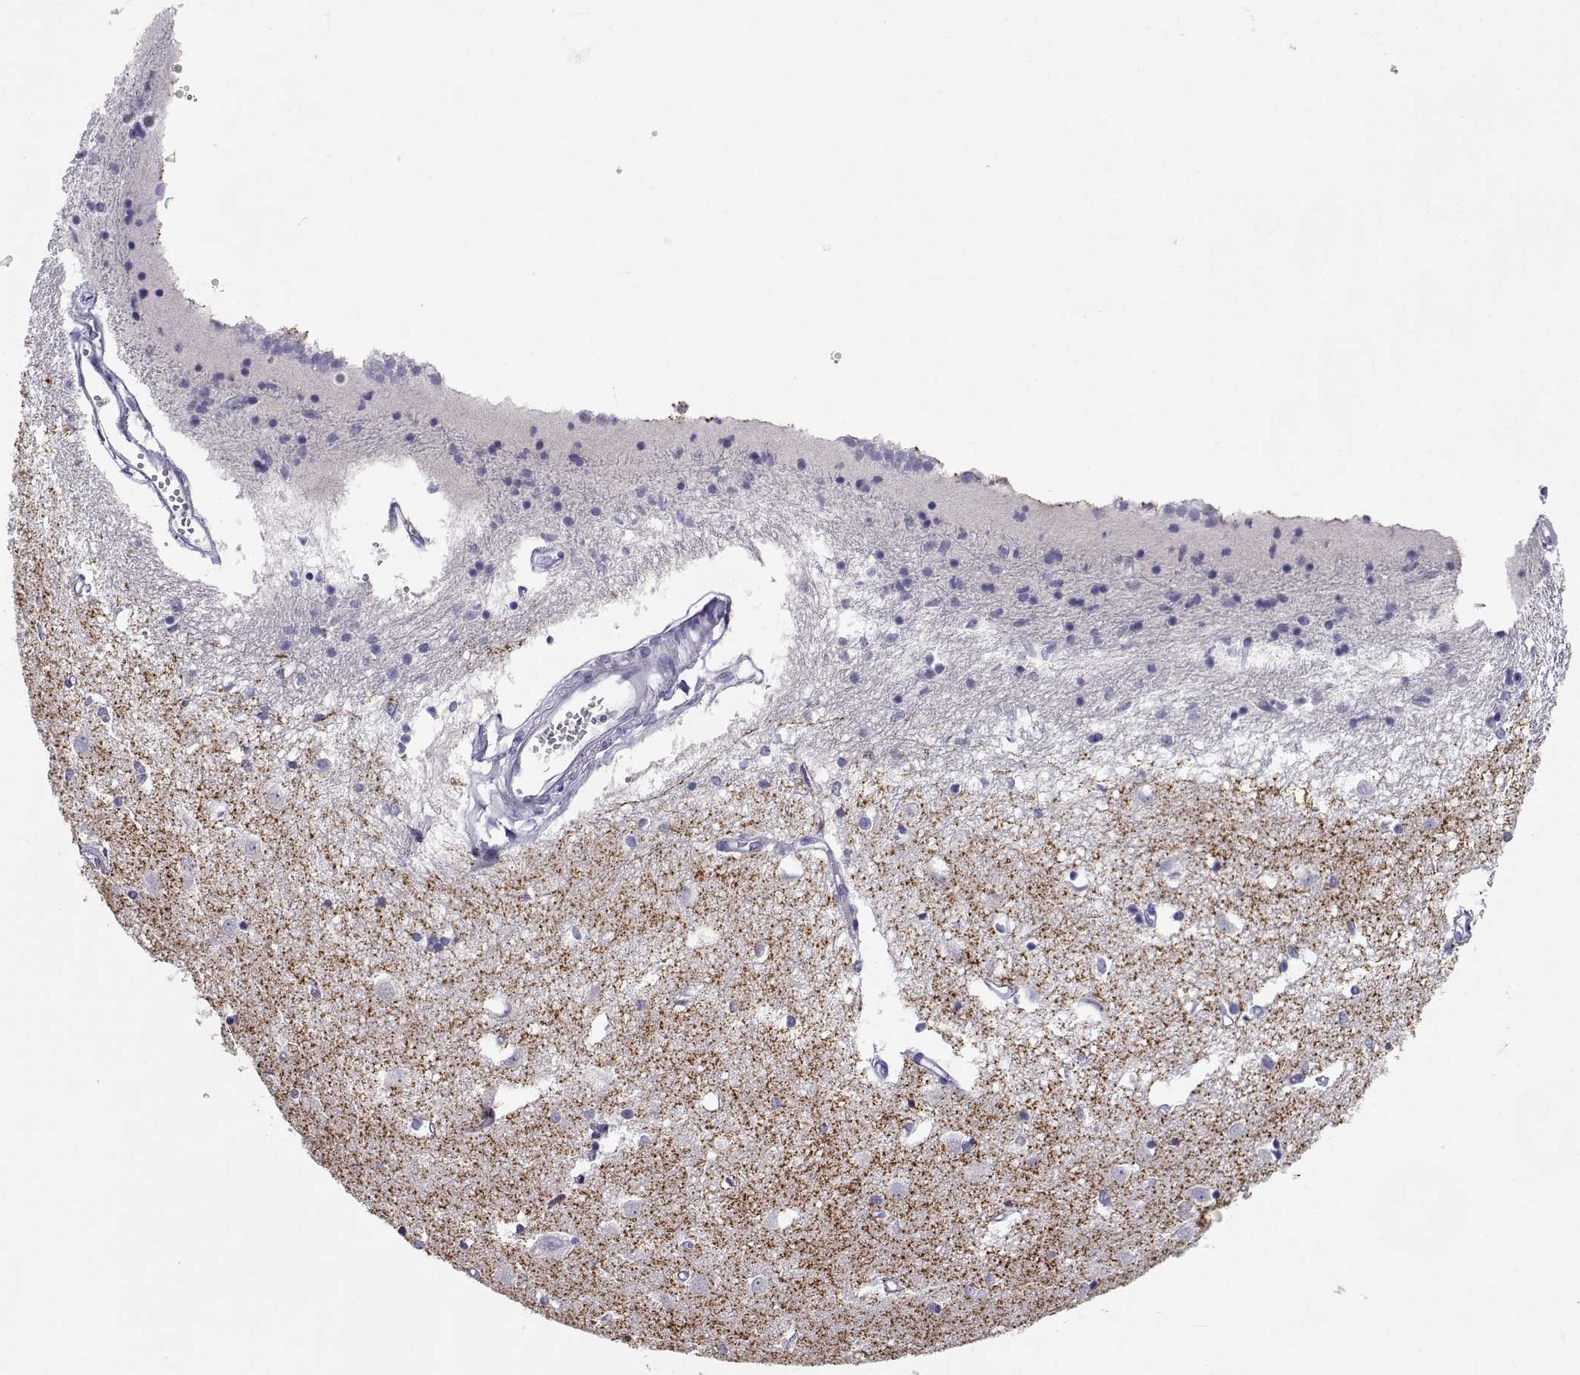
{"staining": {"intensity": "negative", "quantity": "none", "location": "none"}, "tissue": "caudate", "cell_type": "Glial cells", "image_type": "normal", "snomed": [{"axis": "morphology", "description": "Normal tissue, NOS"}, {"axis": "topography", "description": "Lateral ventricle wall"}], "caption": "A high-resolution micrograph shows immunohistochemistry (IHC) staining of benign caudate, which reveals no significant positivity in glial cells. The staining is performed using DAB (3,3'-diaminobenzidine) brown chromogen with nuclei counter-stained in using hematoxylin.", "gene": "SLC6A3", "patient": {"sex": "male", "age": 54}}